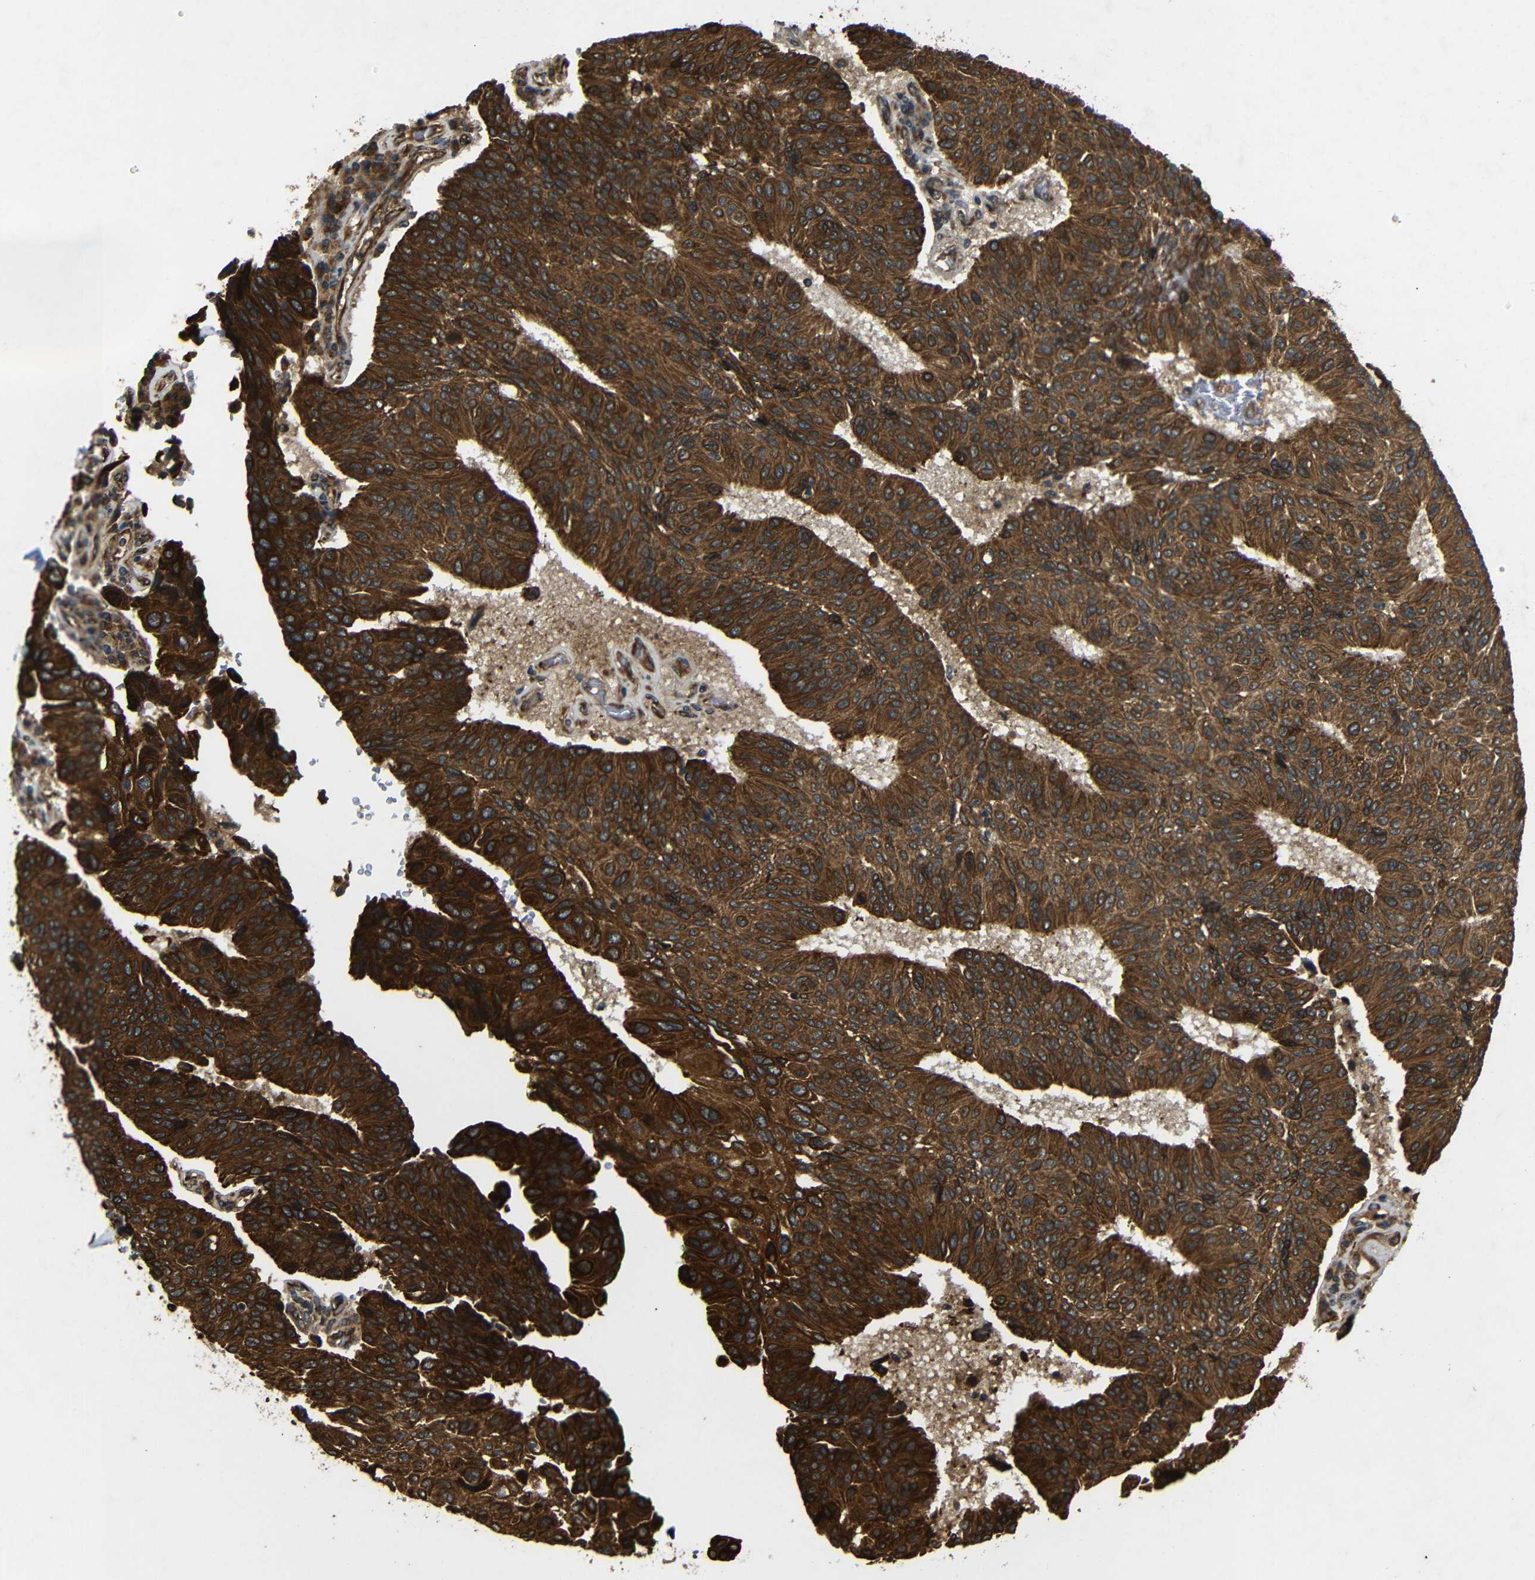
{"staining": {"intensity": "strong", "quantity": ">75%", "location": "cytoplasmic/membranous"}, "tissue": "urothelial cancer", "cell_type": "Tumor cells", "image_type": "cancer", "snomed": [{"axis": "morphology", "description": "Urothelial carcinoma, High grade"}, {"axis": "topography", "description": "Urinary bladder"}], "caption": "An IHC image of tumor tissue is shown. Protein staining in brown highlights strong cytoplasmic/membranous positivity in urothelial carcinoma (high-grade) within tumor cells.", "gene": "TRPC1", "patient": {"sex": "male", "age": 66}}